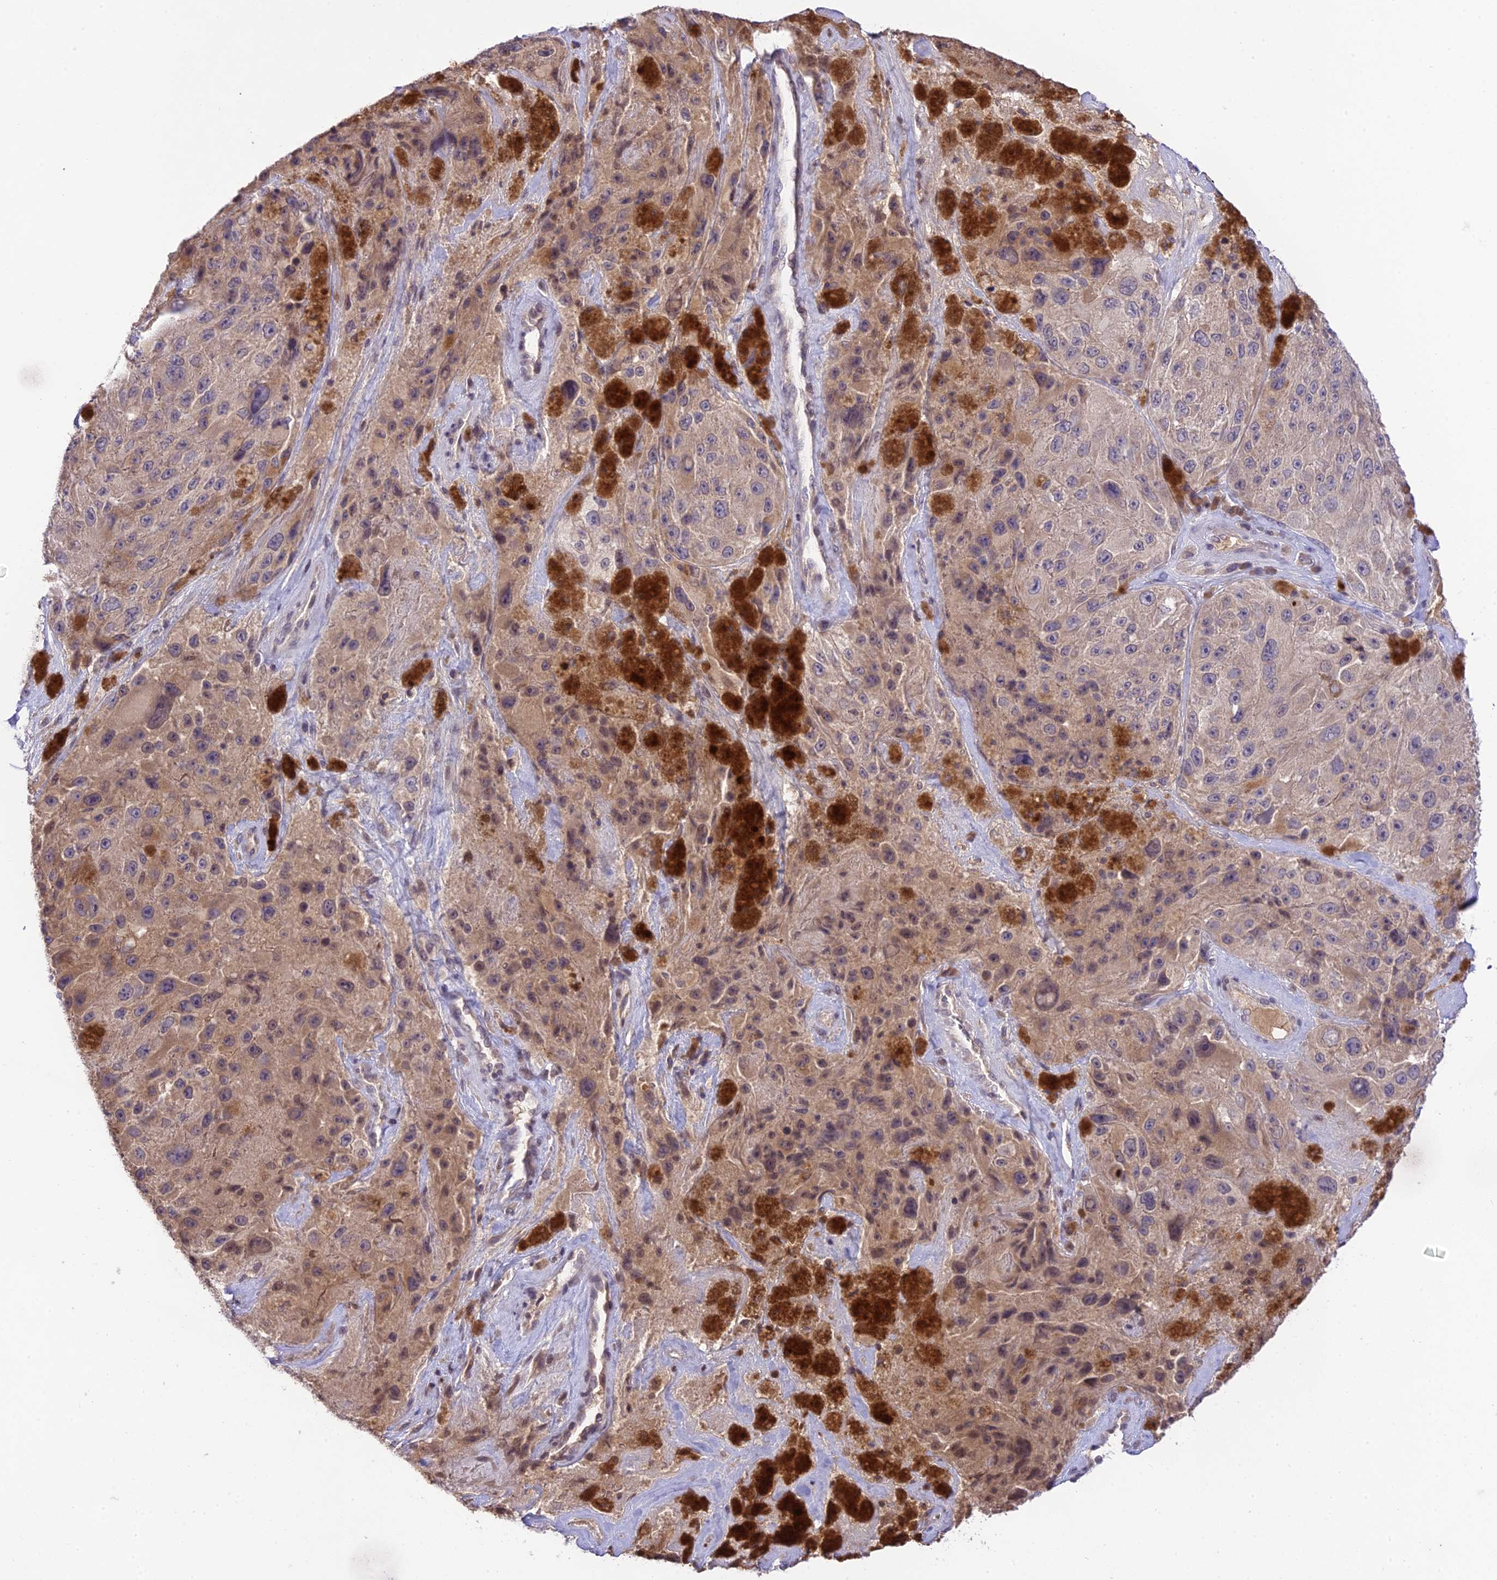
{"staining": {"intensity": "weak", "quantity": "25%-75%", "location": "cytoplasmic/membranous"}, "tissue": "melanoma", "cell_type": "Tumor cells", "image_type": "cancer", "snomed": [{"axis": "morphology", "description": "Malignant melanoma, Metastatic site"}, {"axis": "topography", "description": "Lymph node"}], "caption": "Immunohistochemistry (IHC) (DAB) staining of melanoma reveals weak cytoplasmic/membranous protein staining in approximately 25%-75% of tumor cells. (Stains: DAB (3,3'-diaminobenzidine) in brown, nuclei in blue, Microscopy: brightfield microscopy at high magnification).", "gene": "TEKT1", "patient": {"sex": "male", "age": 62}}